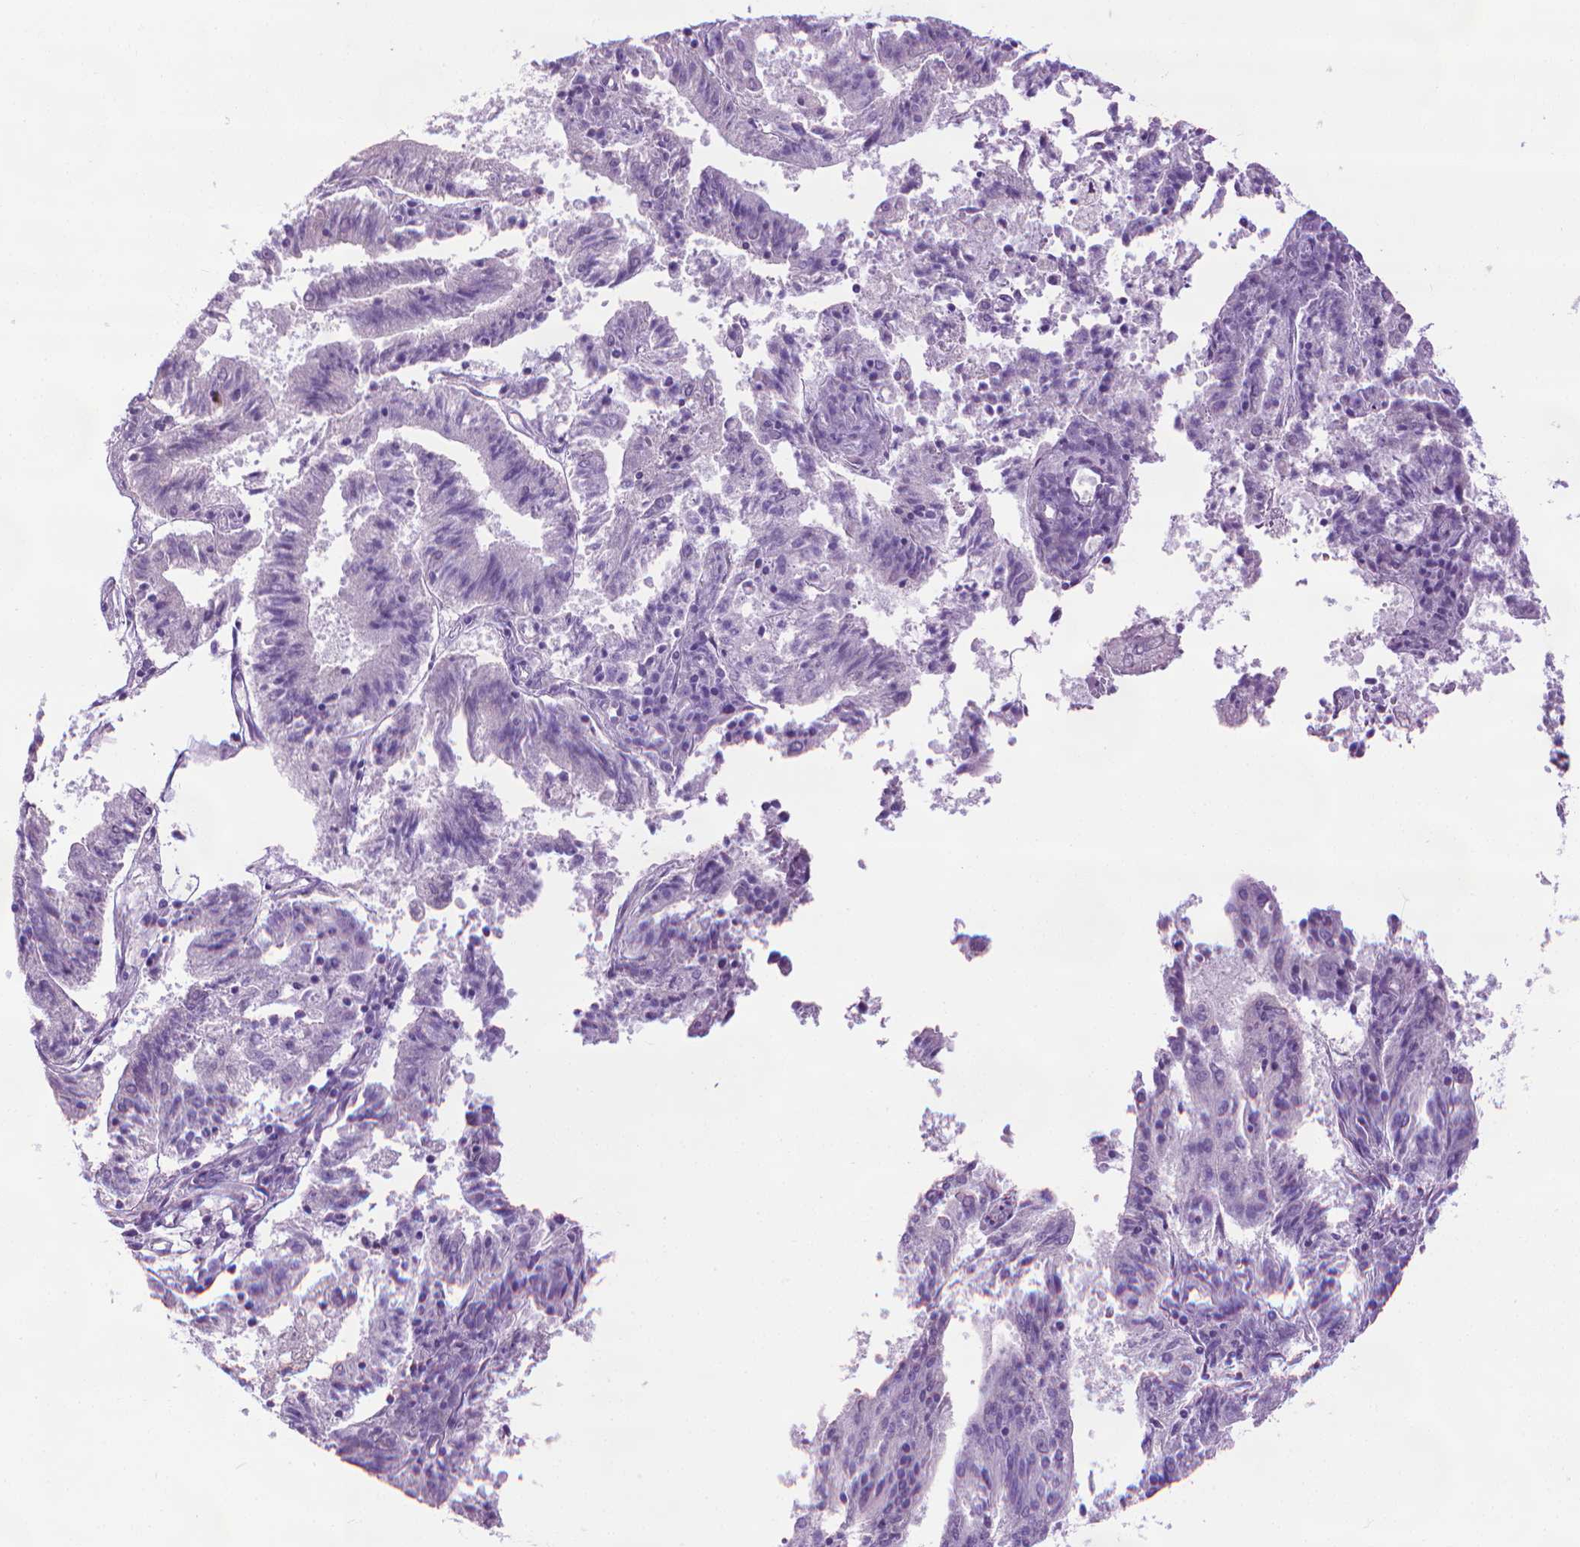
{"staining": {"intensity": "negative", "quantity": "none", "location": "none"}, "tissue": "endometrial cancer", "cell_type": "Tumor cells", "image_type": "cancer", "snomed": [{"axis": "morphology", "description": "Adenocarcinoma, NOS"}, {"axis": "topography", "description": "Endometrium"}], "caption": "Photomicrograph shows no significant protein staining in tumor cells of endometrial cancer.", "gene": "DNAI7", "patient": {"sex": "female", "age": 82}}